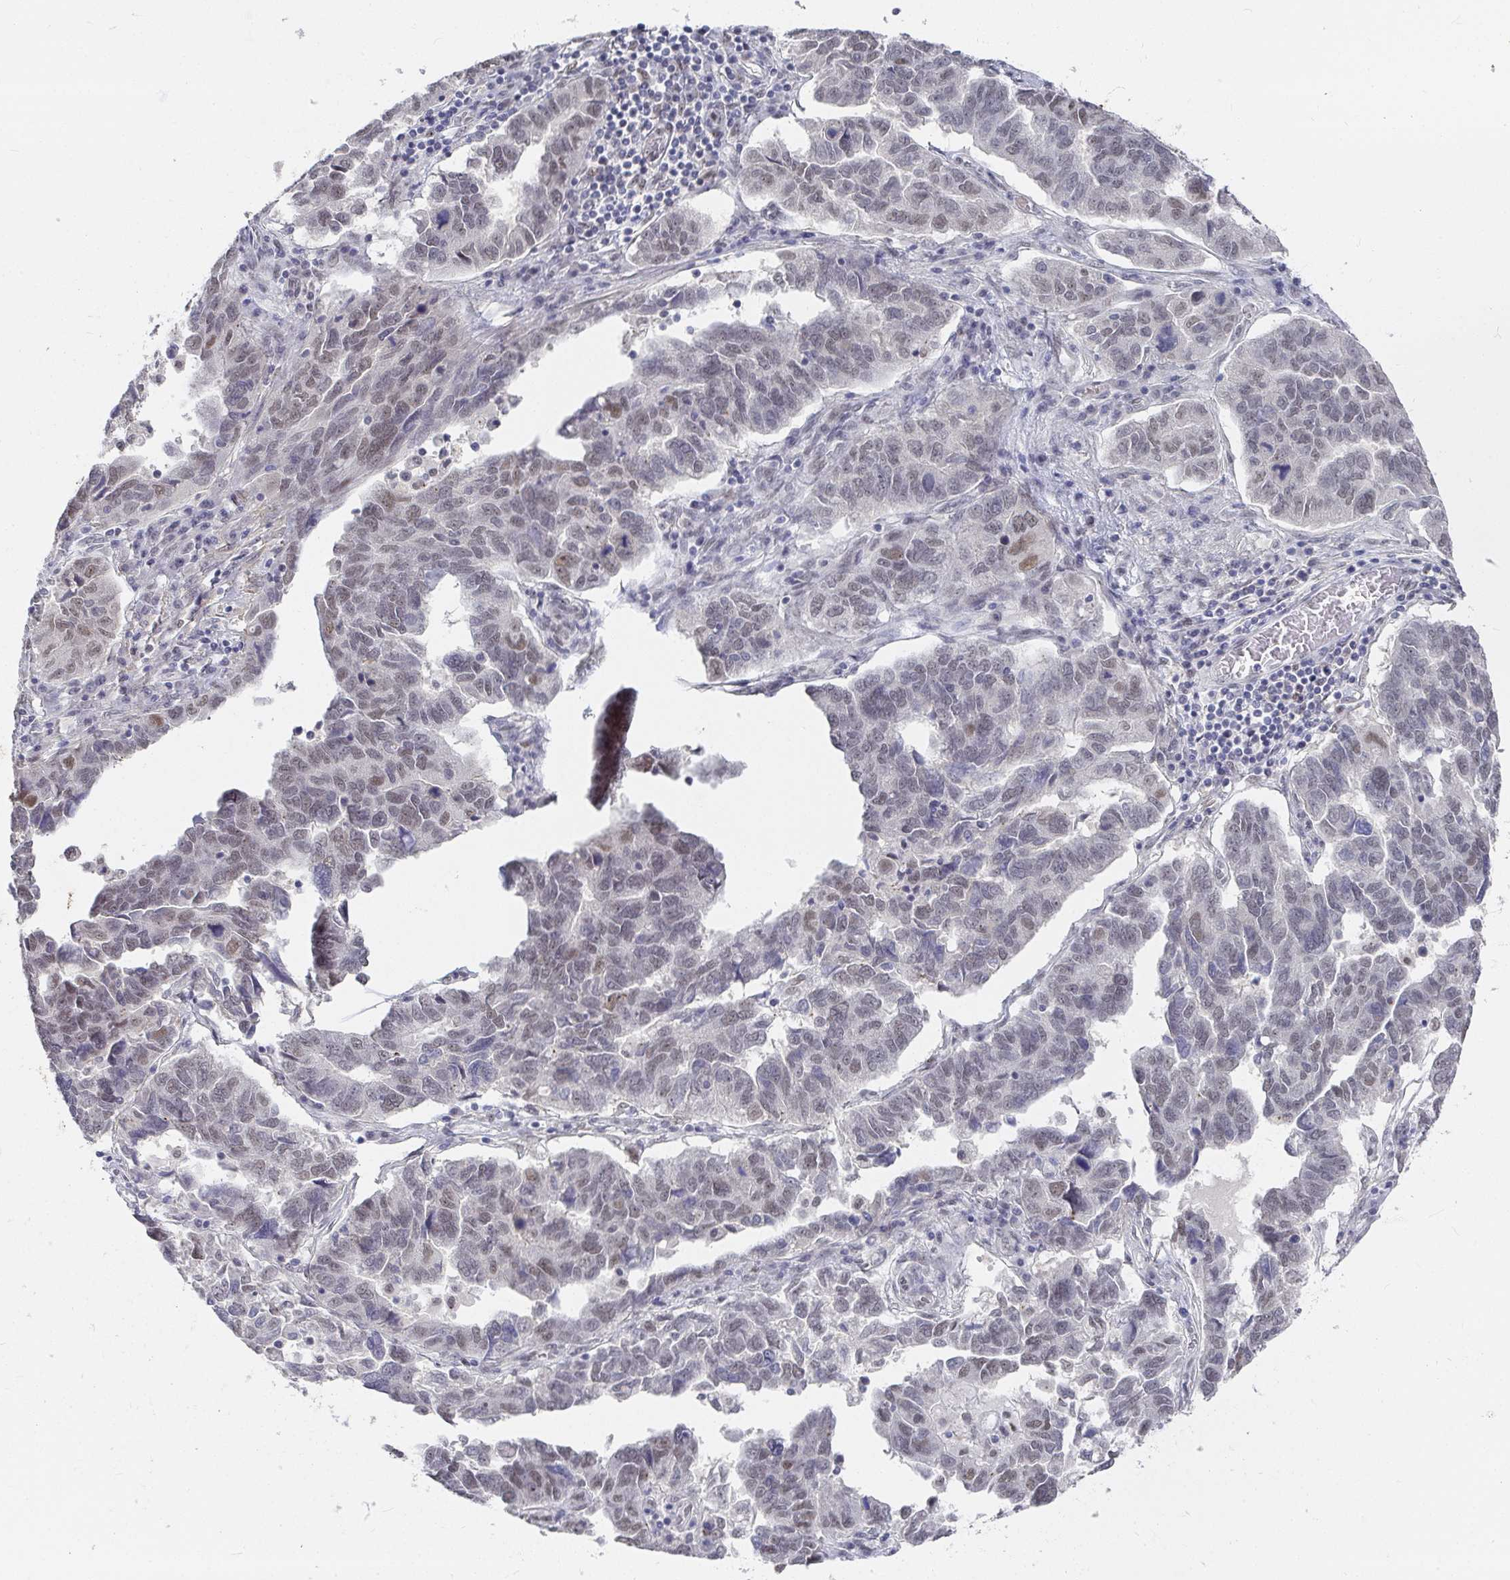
{"staining": {"intensity": "weak", "quantity": "25%-75%", "location": "nuclear"}, "tissue": "ovarian cancer", "cell_type": "Tumor cells", "image_type": "cancer", "snomed": [{"axis": "morphology", "description": "Cystadenocarcinoma, serous, NOS"}, {"axis": "topography", "description": "Ovary"}], "caption": "Brown immunohistochemical staining in human ovarian cancer (serous cystadenocarcinoma) displays weak nuclear positivity in about 25%-75% of tumor cells. Ihc stains the protein of interest in brown and the nuclei are stained blue.", "gene": "RCOR1", "patient": {"sex": "female", "age": 64}}